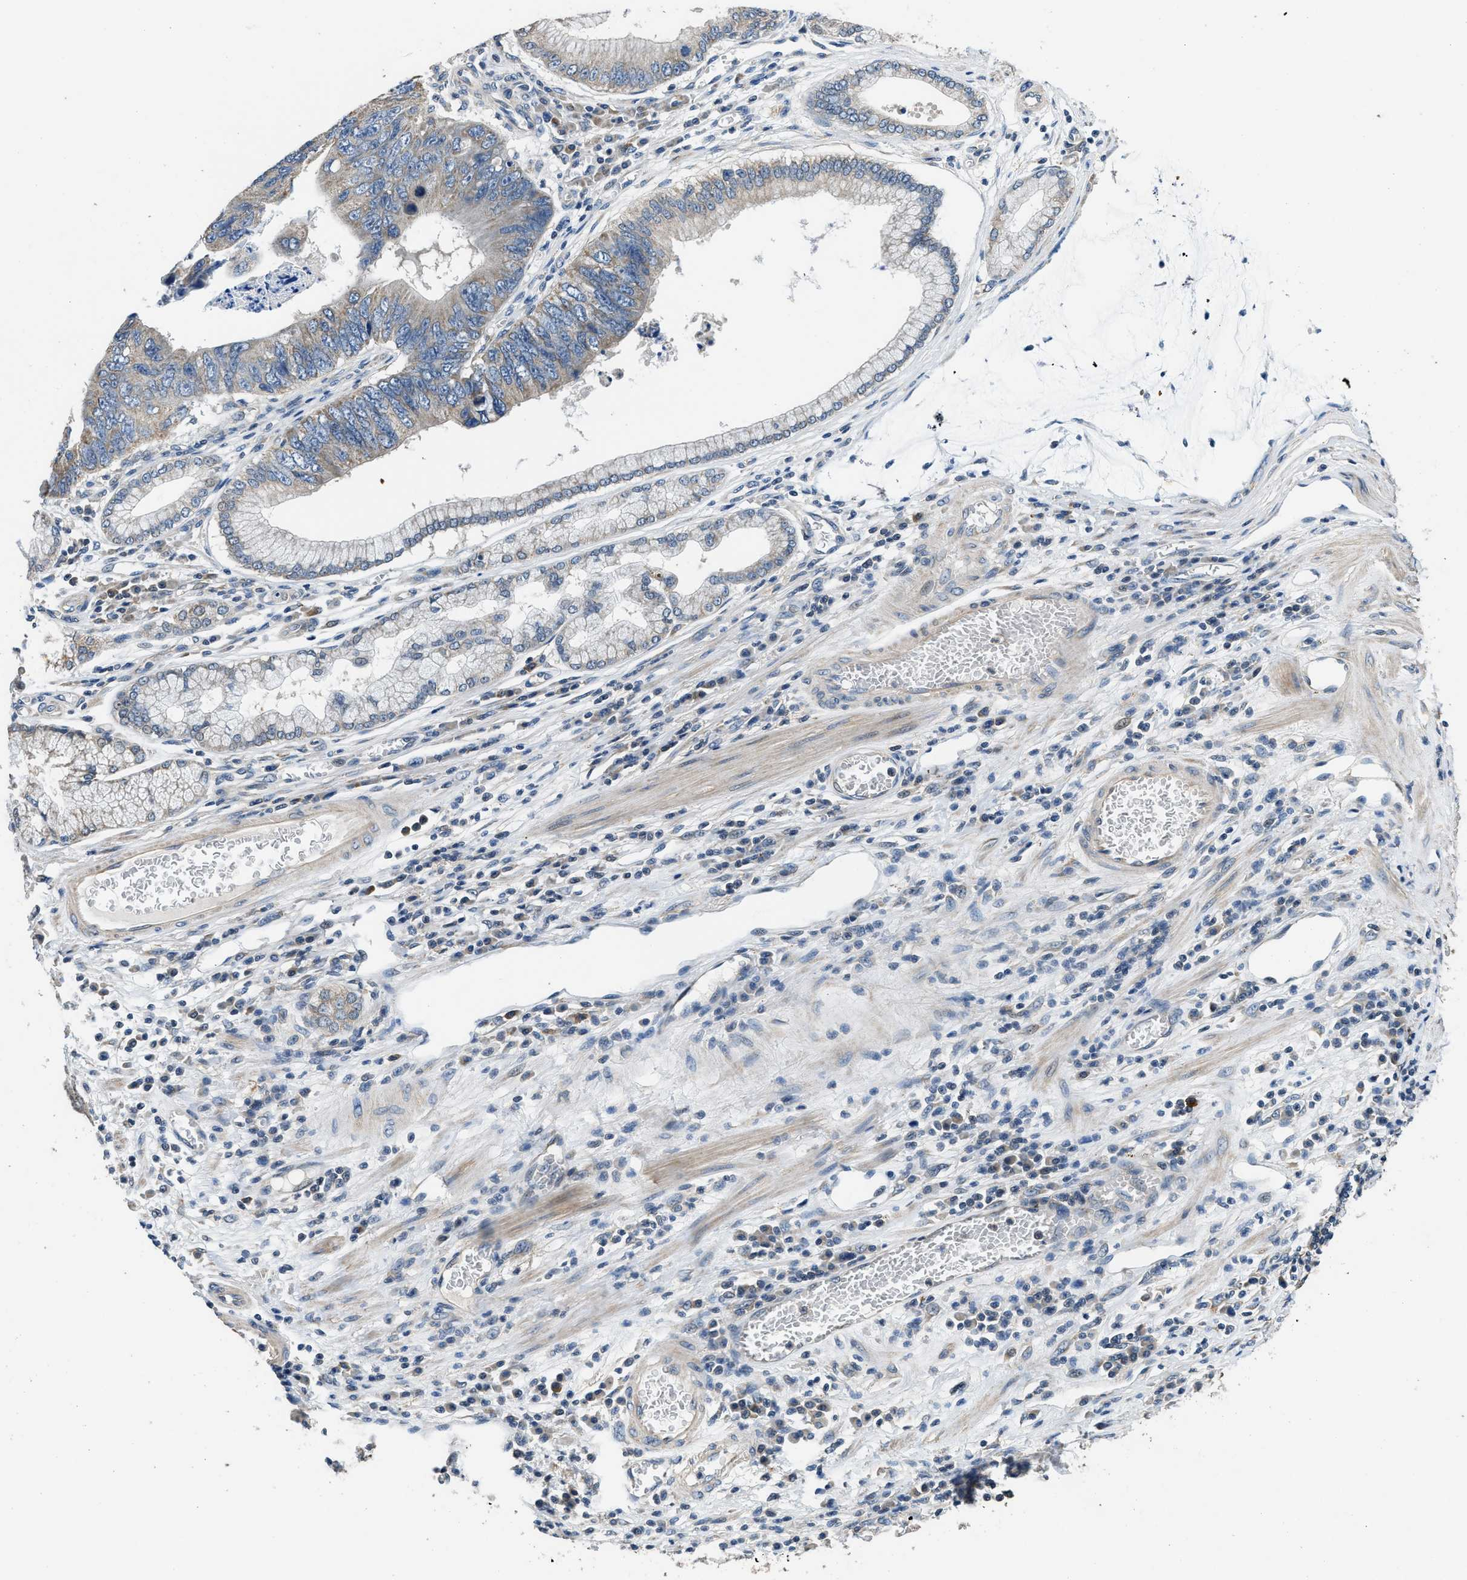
{"staining": {"intensity": "weak", "quantity": "25%-75%", "location": "cytoplasmic/membranous"}, "tissue": "stomach cancer", "cell_type": "Tumor cells", "image_type": "cancer", "snomed": [{"axis": "morphology", "description": "Adenocarcinoma, NOS"}, {"axis": "topography", "description": "Stomach"}], "caption": "DAB immunohistochemical staining of human adenocarcinoma (stomach) displays weak cytoplasmic/membranous protein expression in about 25%-75% of tumor cells.", "gene": "SSH2", "patient": {"sex": "male", "age": 59}}